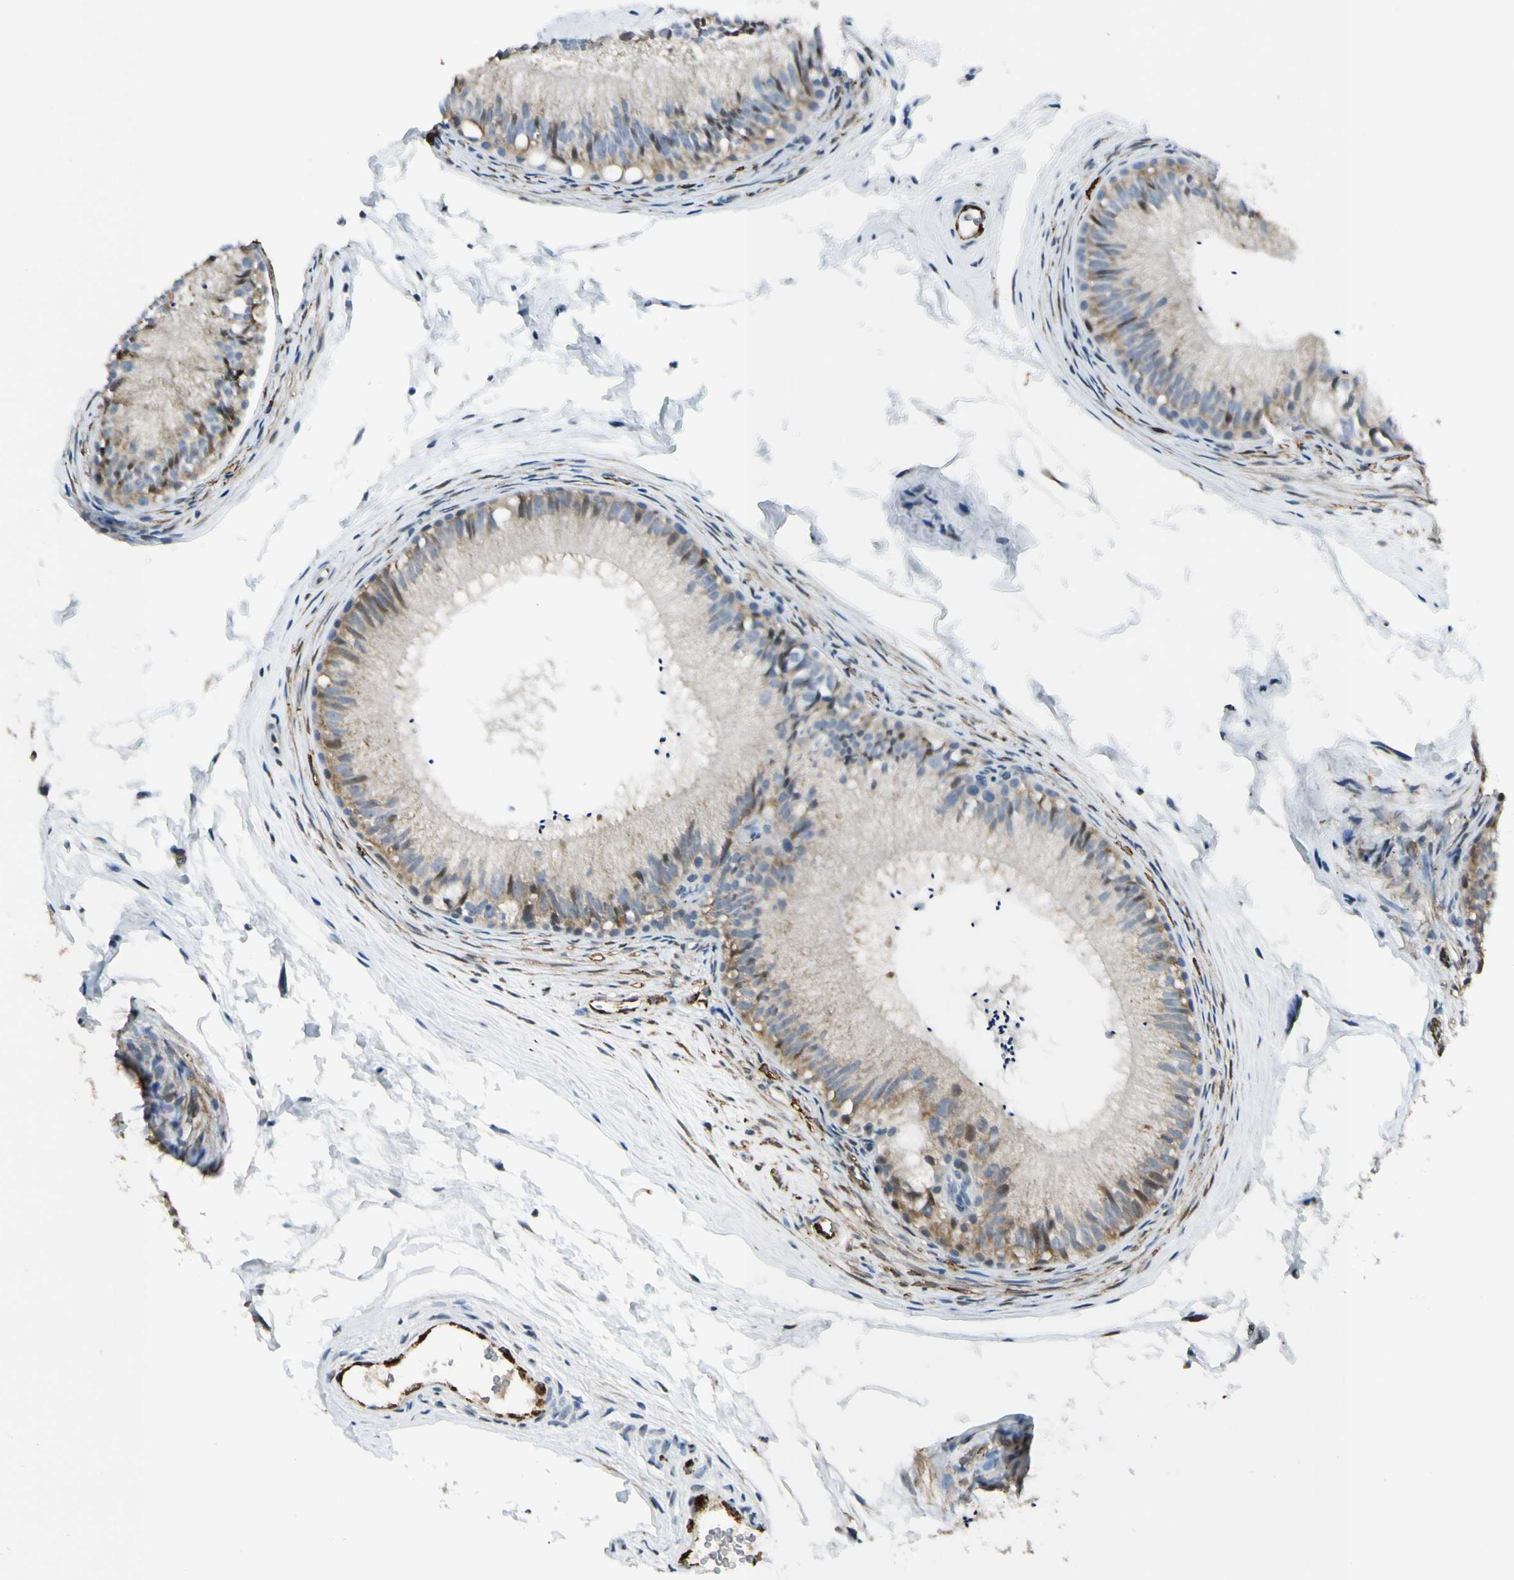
{"staining": {"intensity": "weak", "quantity": ">75%", "location": "cytoplasmic/membranous"}, "tissue": "epididymis", "cell_type": "Glandular cells", "image_type": "normal", "snomed": [{"axis": "morphology", "description": "Normal tissue, NOS"}, {"axis": "topography", "description": "Epididymis"}], "caption": "This histopathology image demonstrates benign epididymis stained with immunohistochemistry (IHC) to label a protein in brown. The cytoplasmic/membranous of glandular cells show weak positivity for the protein. Nuclei are counter-stained blue.", "gene": "NPDC1", "patient": {"sex": "male", "age": 56}}